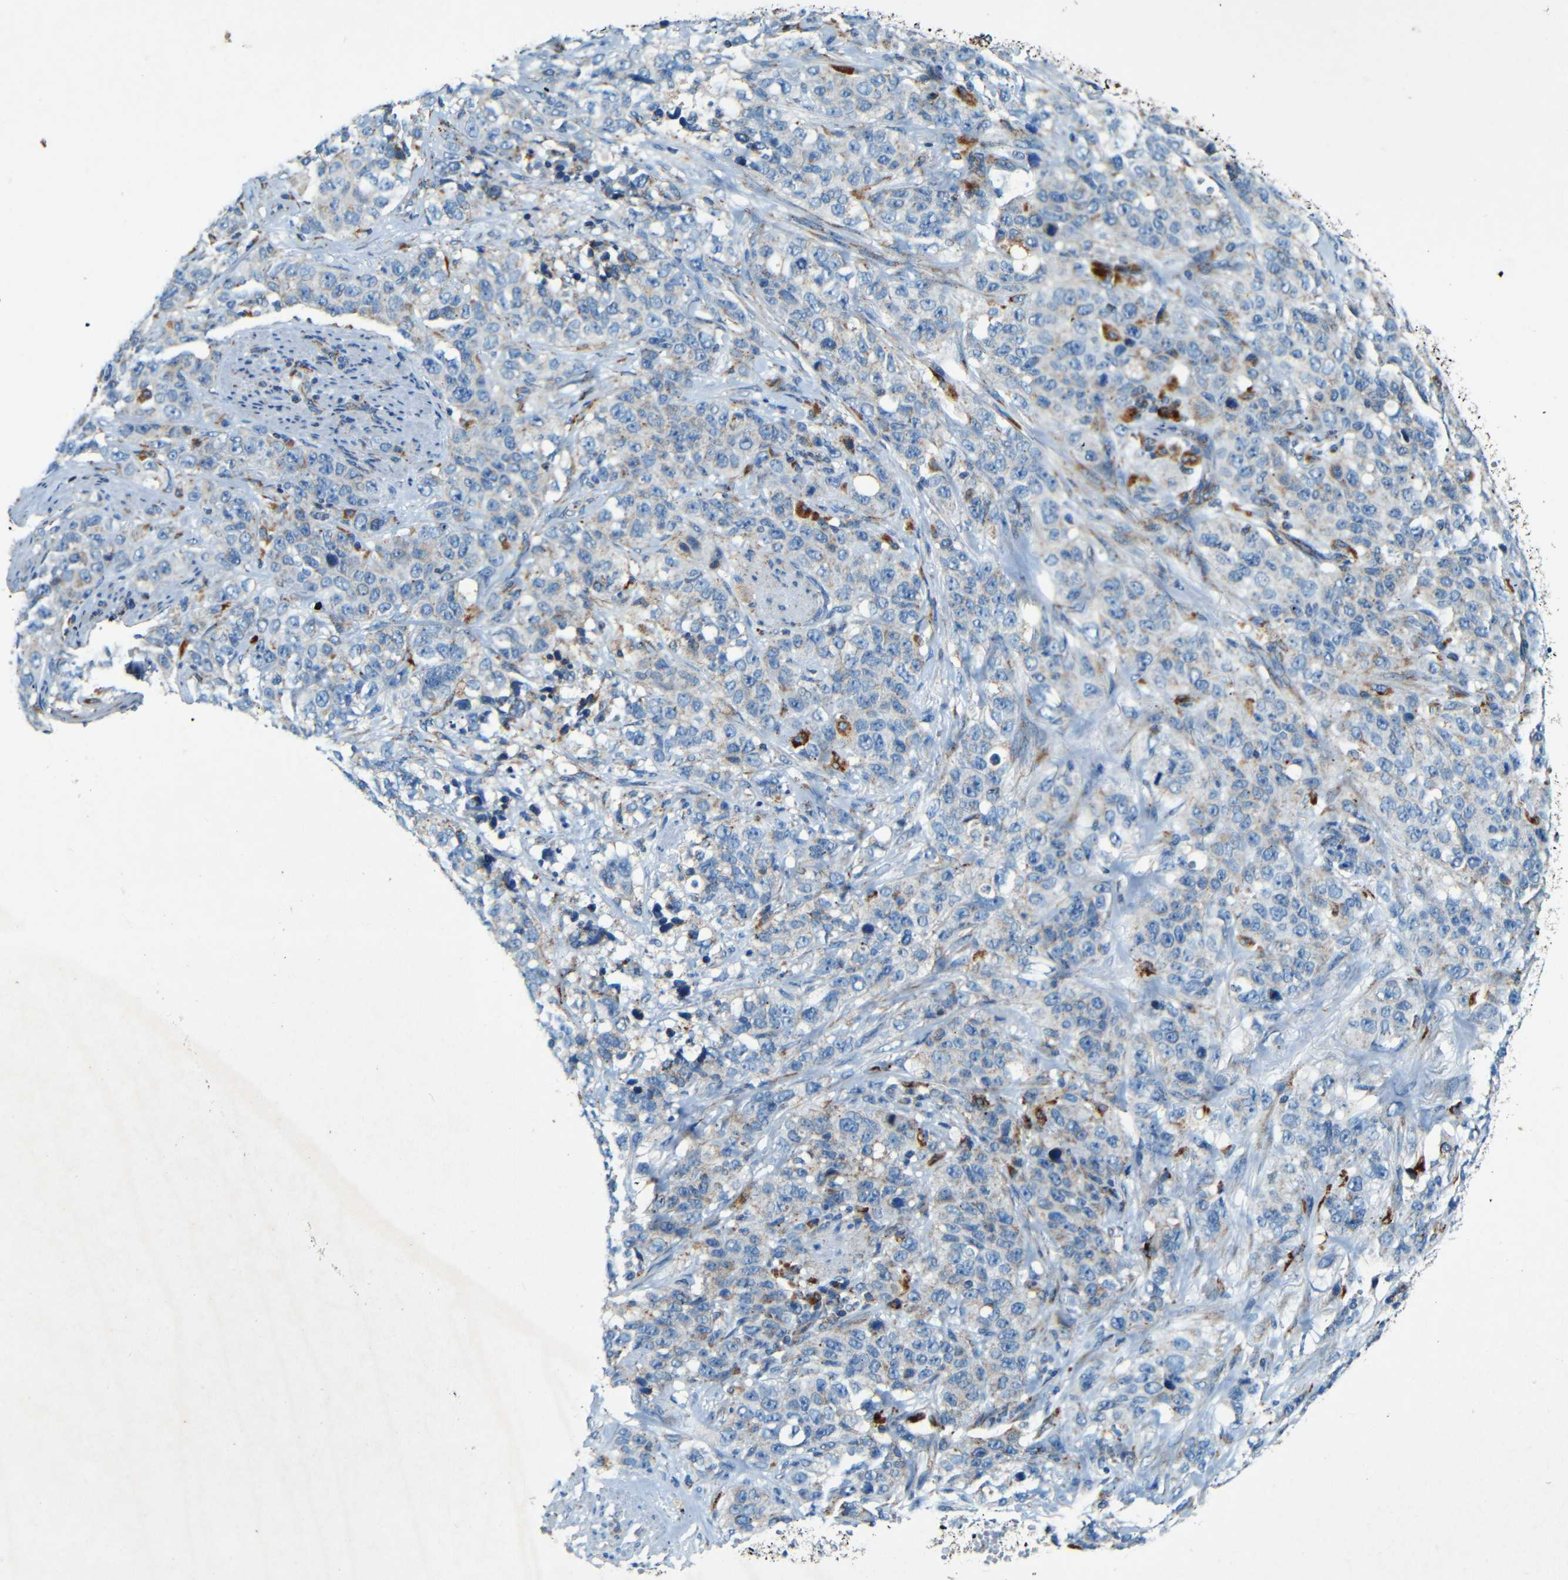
{"staining": {"intensity": "negative", "quantity": "none", "location": "none"}, "tissue": "stomach cancer", "cell_type": "Tumor cells", "image_type": "cancer", "snomed": [{"axis": "morphology", "description": "Adenocarcinoma, NOS"}, {"axis": "topography", "description": "Stomach"}], "caption": "Stomach cancer (adenocarcinoma) was stained to show a protein in brown. There is no significant staining in tumor cells. Brightfield microscopy of immunohistochemistry (IHC) stained with DAB (brown) and hematoxylin (blue), captured at high magnification.", "gene": "WSCD2", "patient": {"sex": "male", "age": 48}}